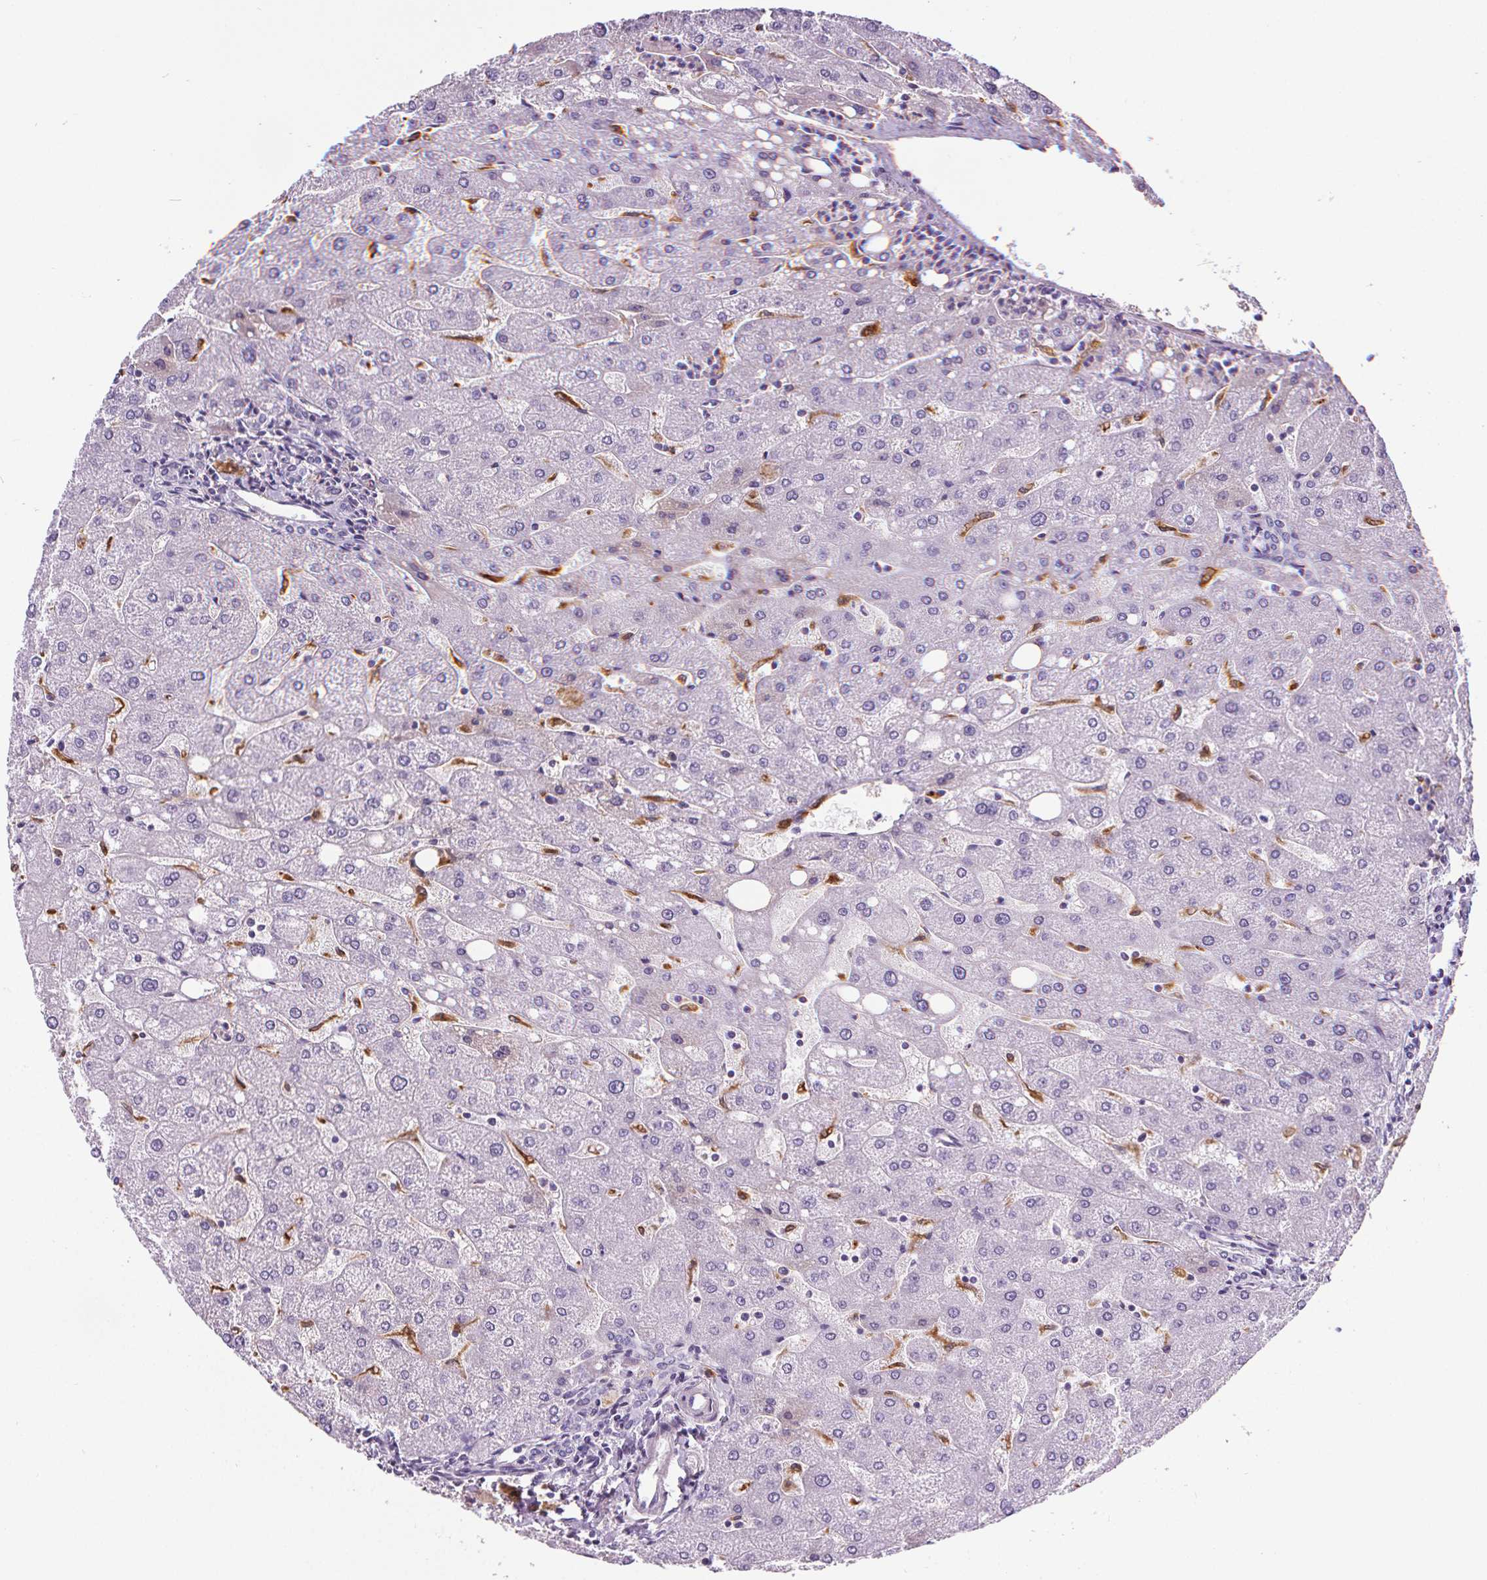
{"staining": {"intensity": "negative", "quantity": "none", "location": "none"}, "tissue": "liver", "cell_type": "Cholangiocytes", "image_type": "normal", "snomed": [{"axis": "morphology", "description": "Normal tissue, NOS"}, {"axis": "topography", "description": "Liver"}], "caption": "An image of human liver is negative for staining in cholangiocytes.", "gene": "CD5L", "patient": {"sex": "male", "age": 67}}